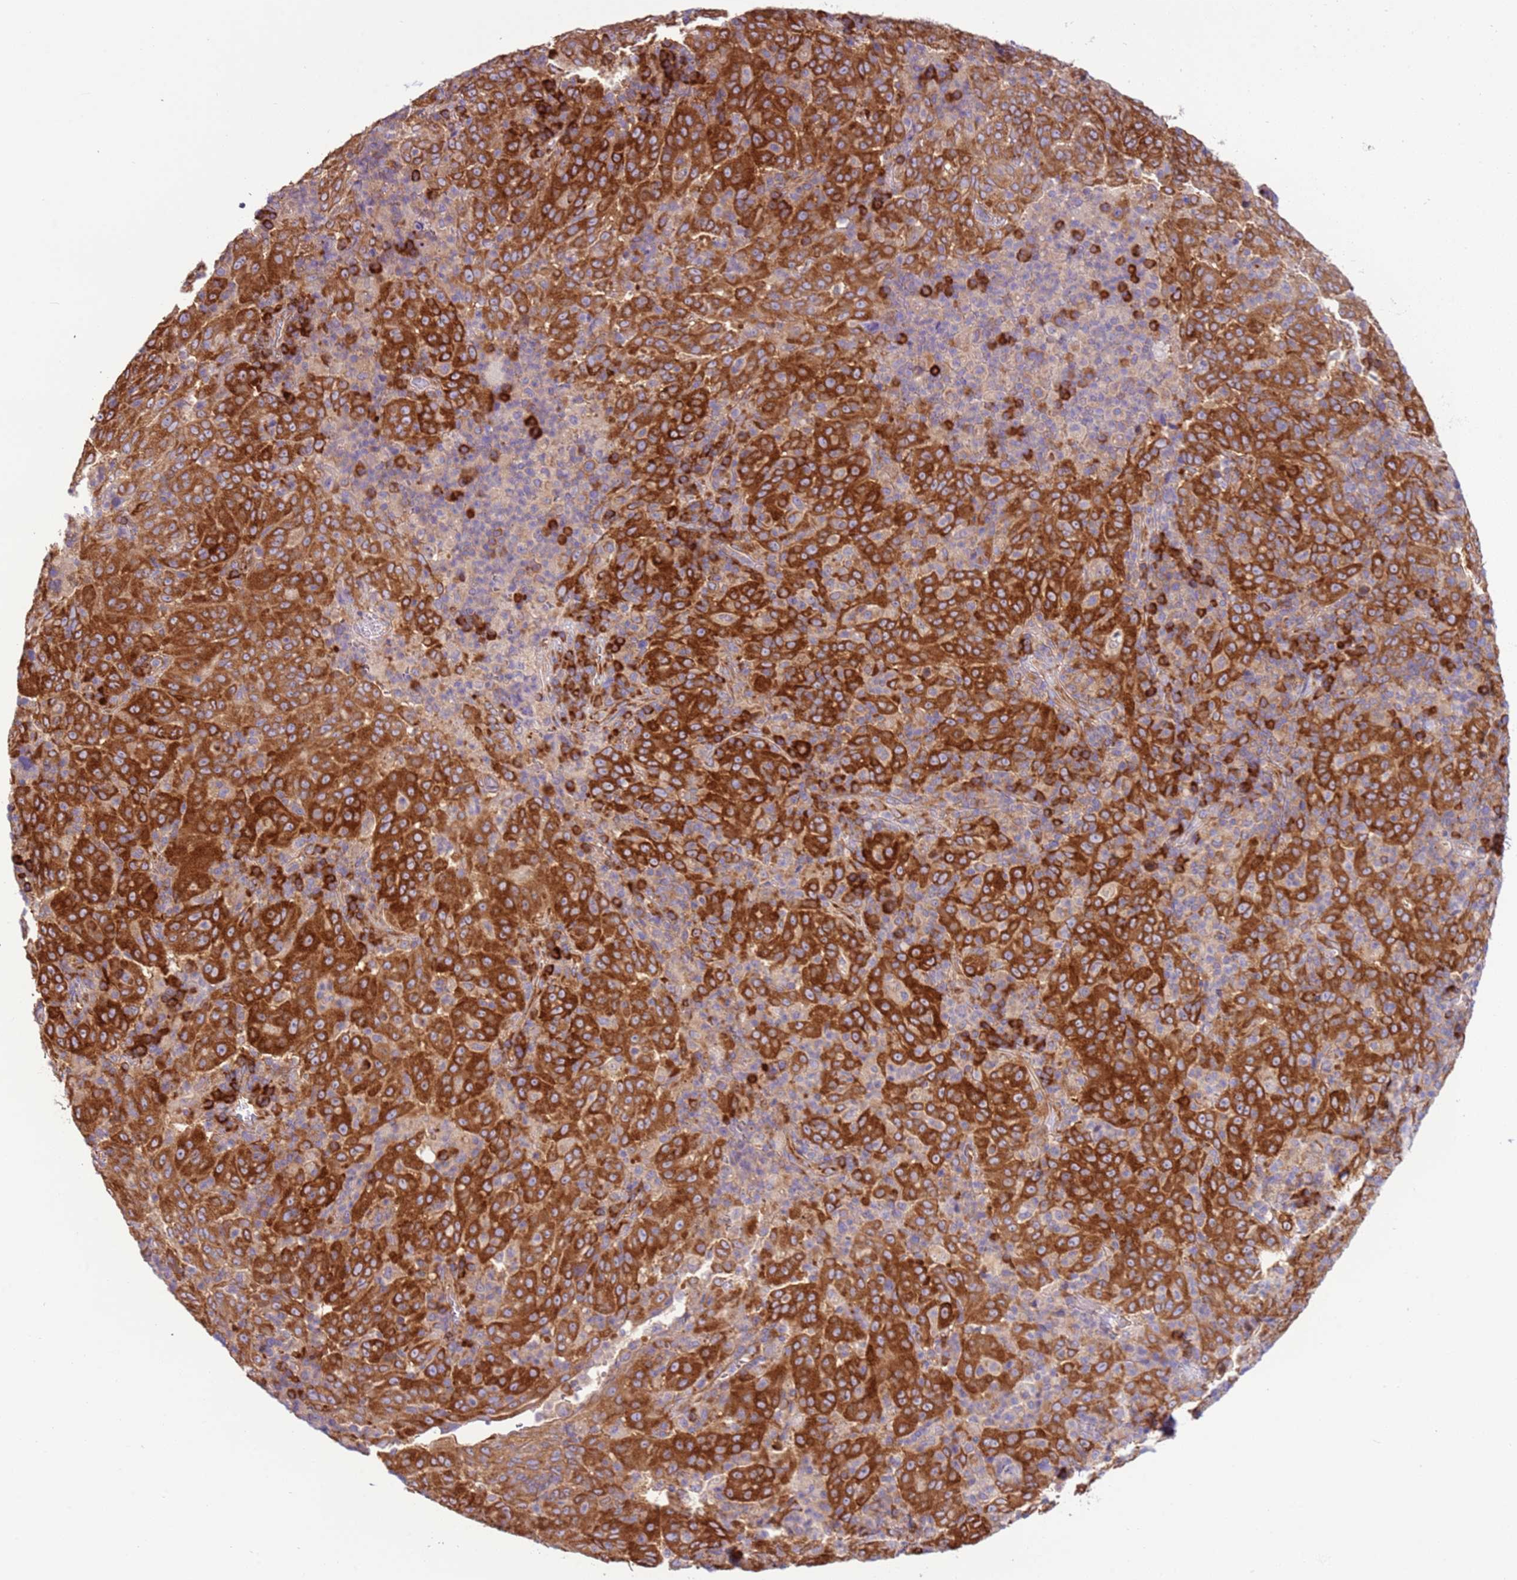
{"staining": {"intensity": "strong", "quantity": ">75%", "location": "cytoplasmic/membranous"}, "tissue": "pancreatic cancer", "cell_type": "Tumor cells", "image_type": "cancer", "snomed": [{"axis": "morphology", "description": "Adenocarcinoma, NOS"}, {"axis": "topography", "description": "Pancreas"}], "caption": "DAB immunohistochemical staining of human pancreatic cancer reveals strong cytoplasmic/membranous protein expression in approximately >75% of tumor cells. (DAB (3,3'-diaminobenzidine) IHC, brown staining for protein, blue staining for nuclei).", "gene": "VARS1", "patient": {"sex": "male", "age": 63}}